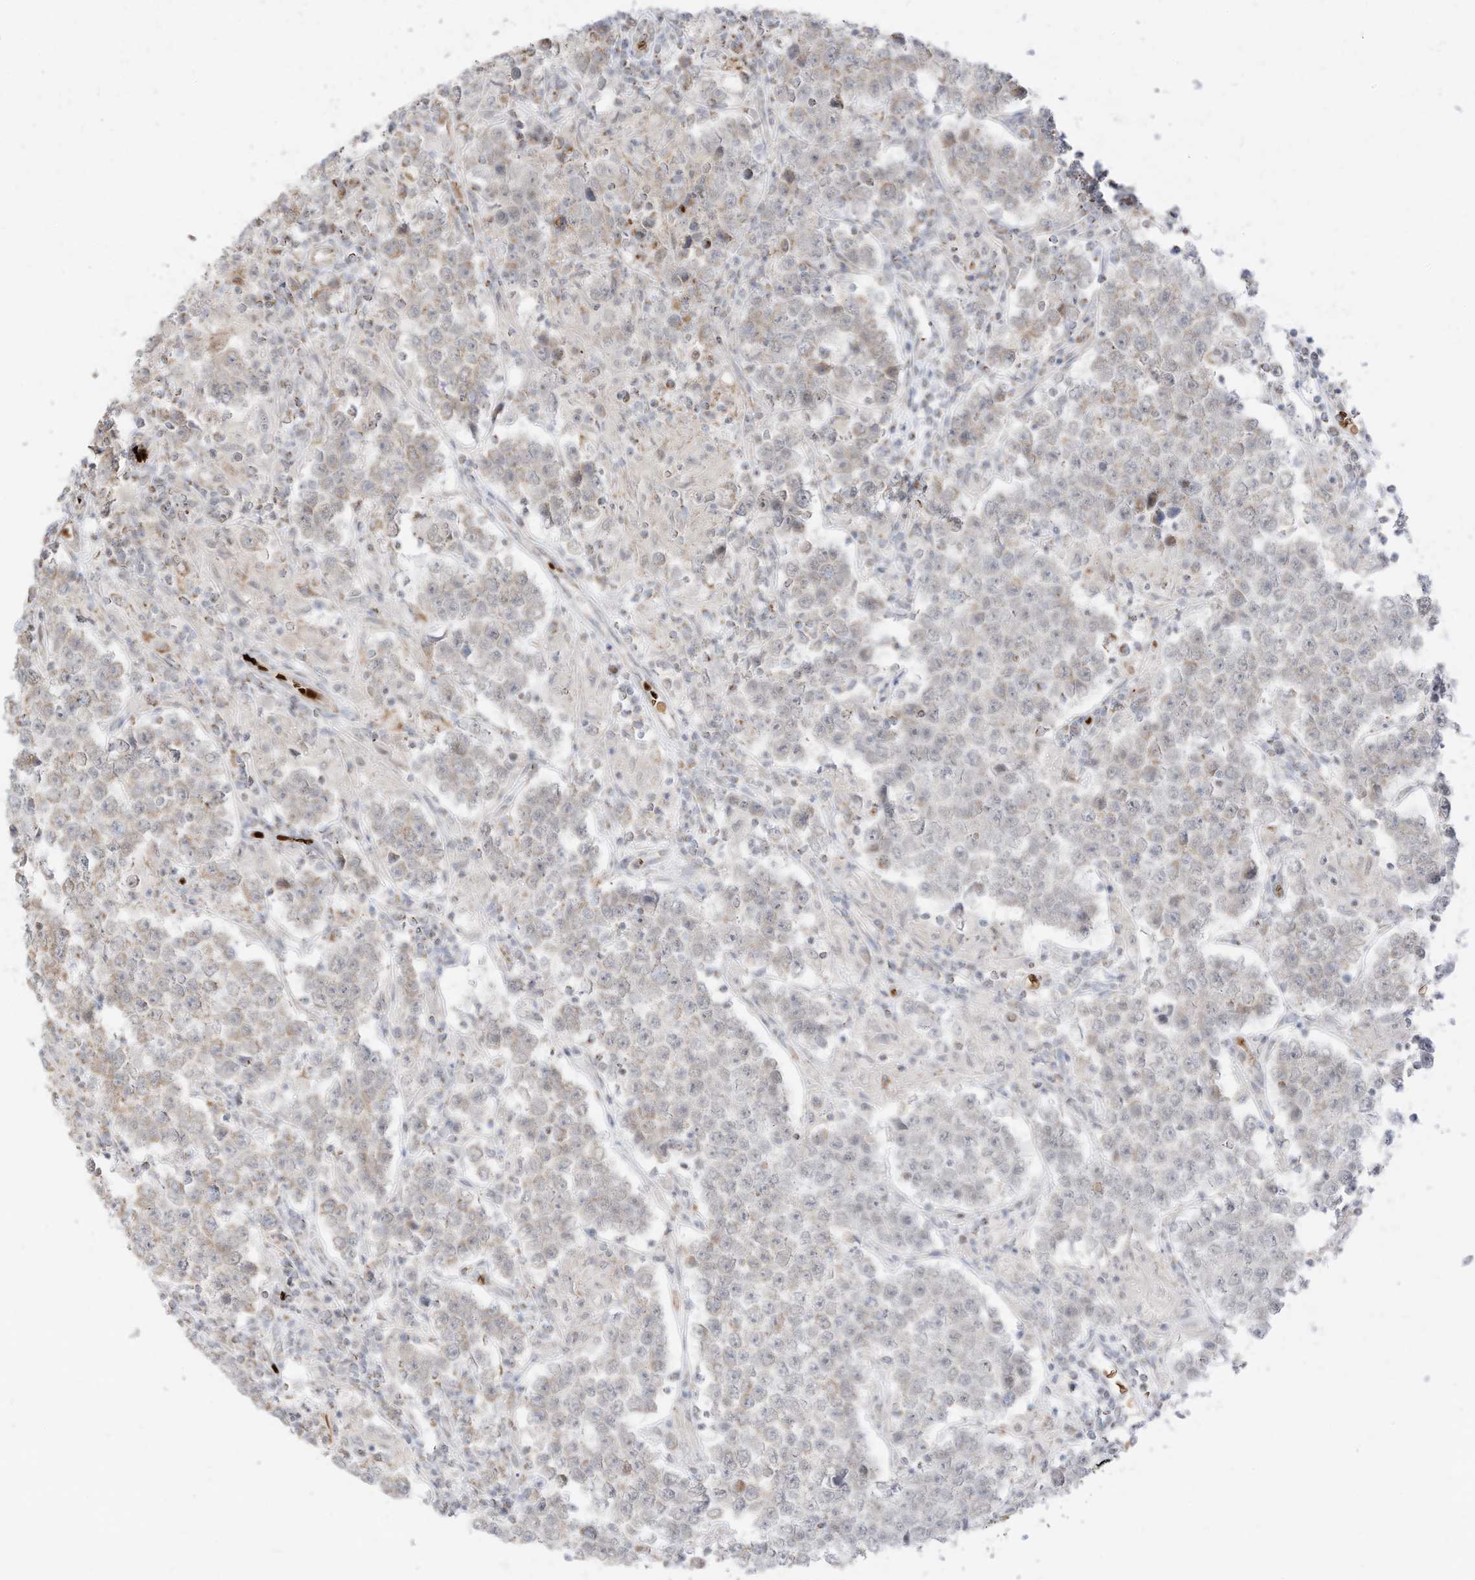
{"staining": {"intensity": "negative", "quantity": "none", "location": "none"}, "tissue": "testis cancer", "cell_type": "Tumor cells", "image_type": "cancer", "snomed": [{"axis": "morphology", "description": "Normal tissue, NOS"}, {"axis": "morphology", "description": "Urothelial carcinoma, High grade"}, {"axis": "morphology", "description": "Seminoma, NOS"}, {"axis": "morphology", "description": "Carcinoma, Embryonal, NOS"}, {"axis": "topography", "description": "Urinary bladder"}, {"axis": "topography", "description": "Testis"}], "caption": "High magnification brightfield microscopy of testis cancer (urothelial carcinoma (high-grade)) stained with DAB (3,3'-diaminobenzidine) (brown) and counterstained with hematoxylin (blue): tumor cells show no significant staining. (Immunohistochemistry, brightfield microscopy, high magnification).", "gene": "MTUS2", "patient": {"sex": "male", "age": 41}}